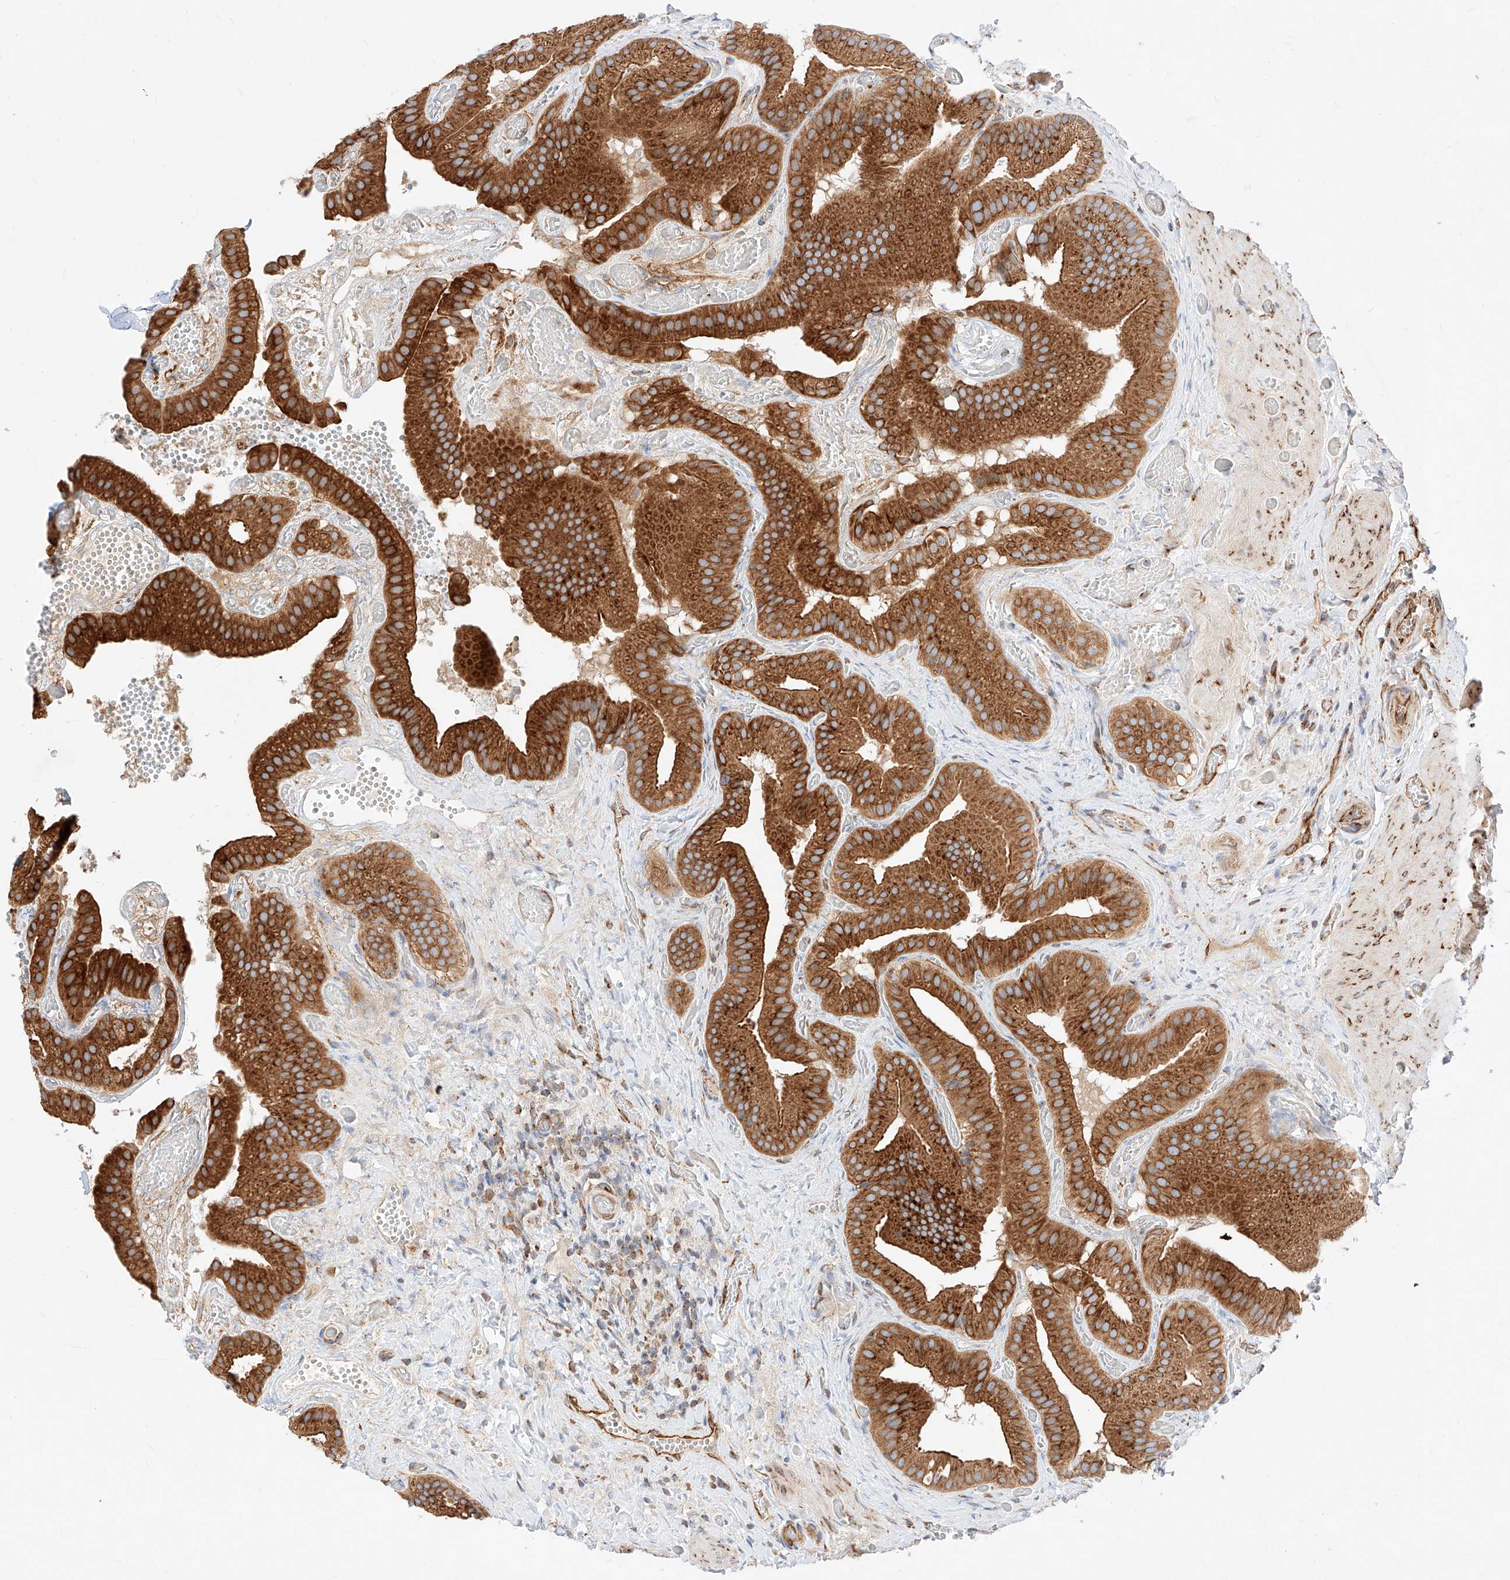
{"staining": {"intensity": "strong", "quantity": ">75%", "location": "cytoplasmic/membranous"}, "tissue": "gallbladder", "cell_type": "Glandular cells", "image_type": "normal", "snomed": [{"axis": "morphology", "description": "Normal tissue, NOS"}, {"axis": "topography", "description": "Gallbladder"}], "caption": "Protein staining of benign gallbladder exhibits strong cytoplasmic/membranous staining in about >75% of glandular cells.", "gene": "CSGALNACT2", "patient": {"sex": "female", "age": 64}}